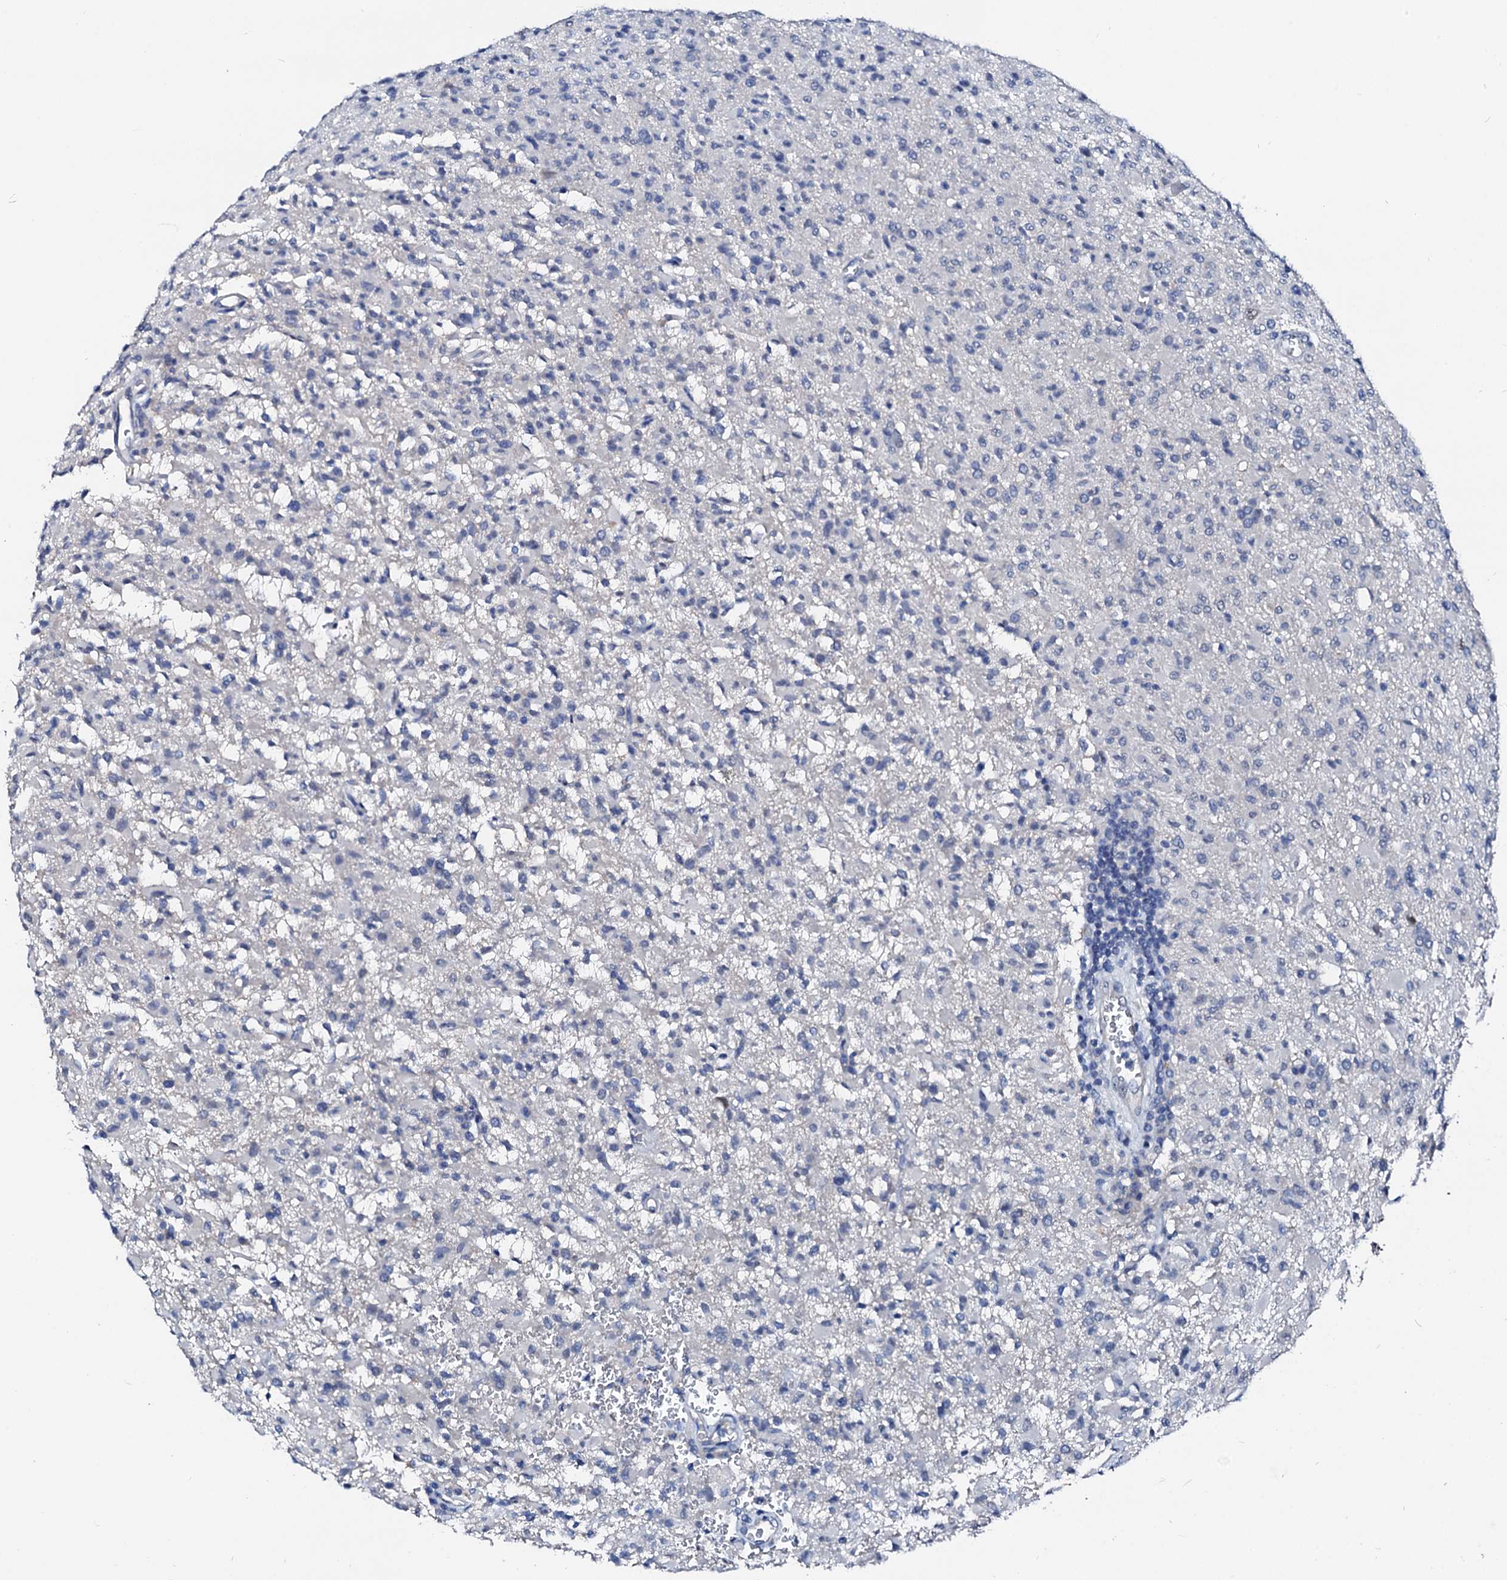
{"staining": {"intensity": "negative", "quantity": "none", "location": "none"}, "tissue": "glioma", "cell_type": "Tumor cells", "image_type": "cancer", "snomed": [{"axis": "morphology", "description": "Glioma, malignant, High grade"}, {"axis": "topography", "description": "Brain"}], "caption": "A micrograph of high-grade glioma (malignant) stained for a protein shows no brown staining in tumor cells.", "gene": "CSN2", "patient": {"sex": "female", "age": 57}}